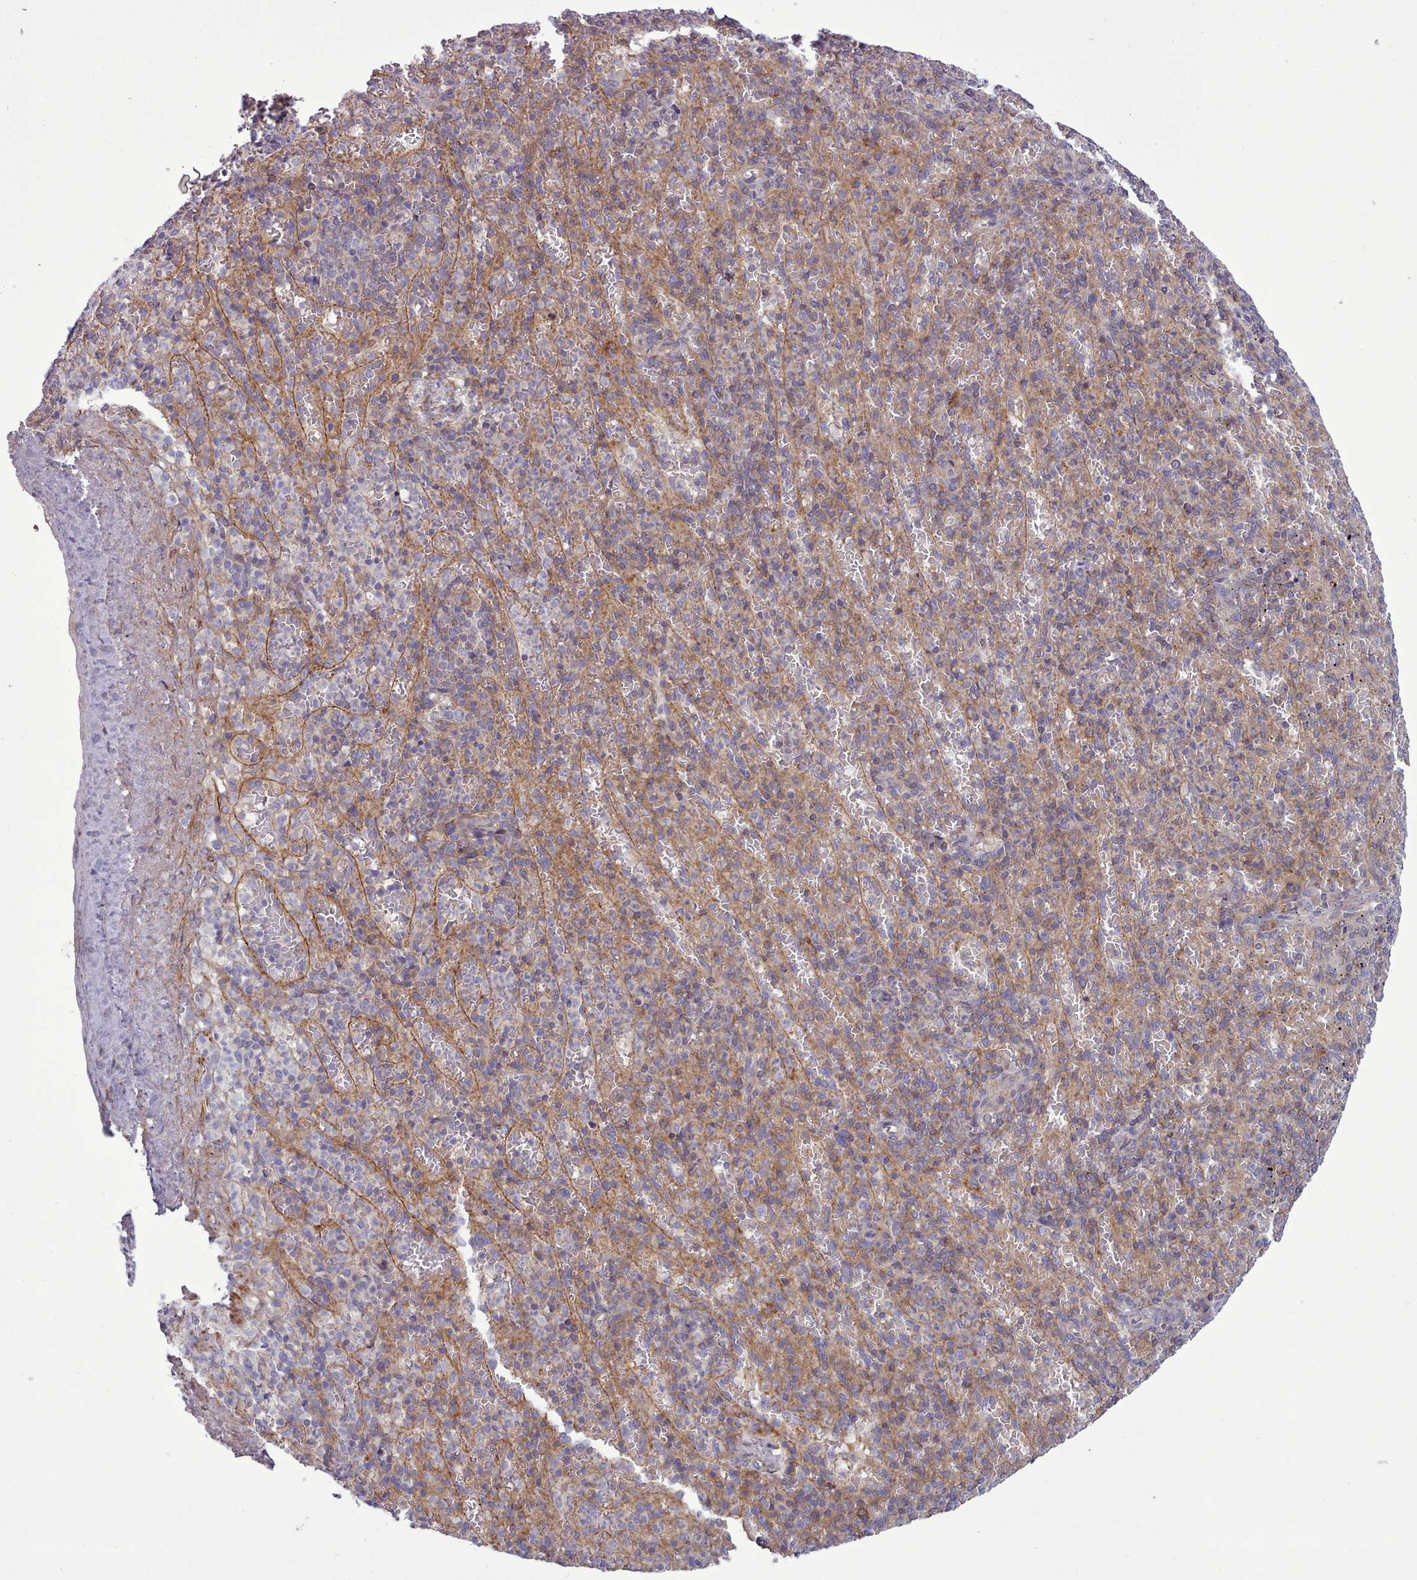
{"staining": {"intensity": "moderate", "quantity": "25%-75%", "location": "cytoplasmic/membranous"}, "tissue": "spleen", "cell_type": "Cells in red pulp", "image_type": "normal", "snomed": [{"axis": "morphology", "description": "Normal tissue, NOS"}, {"axis": "topography", "description": "Spleen"}], "caption": "High-magnification brightfield microscopy of normal spleen stained with DAB (3,3'-diaminobenzidine) (brown) and counterstained with hematoxylin (blue). cells in red pulp exhibit moderate cytoplasmic/membranous staining is identified in about25%-75% of cells.", "gene": "TENT4B", "patient": {"sex": "female", "age": 74}}